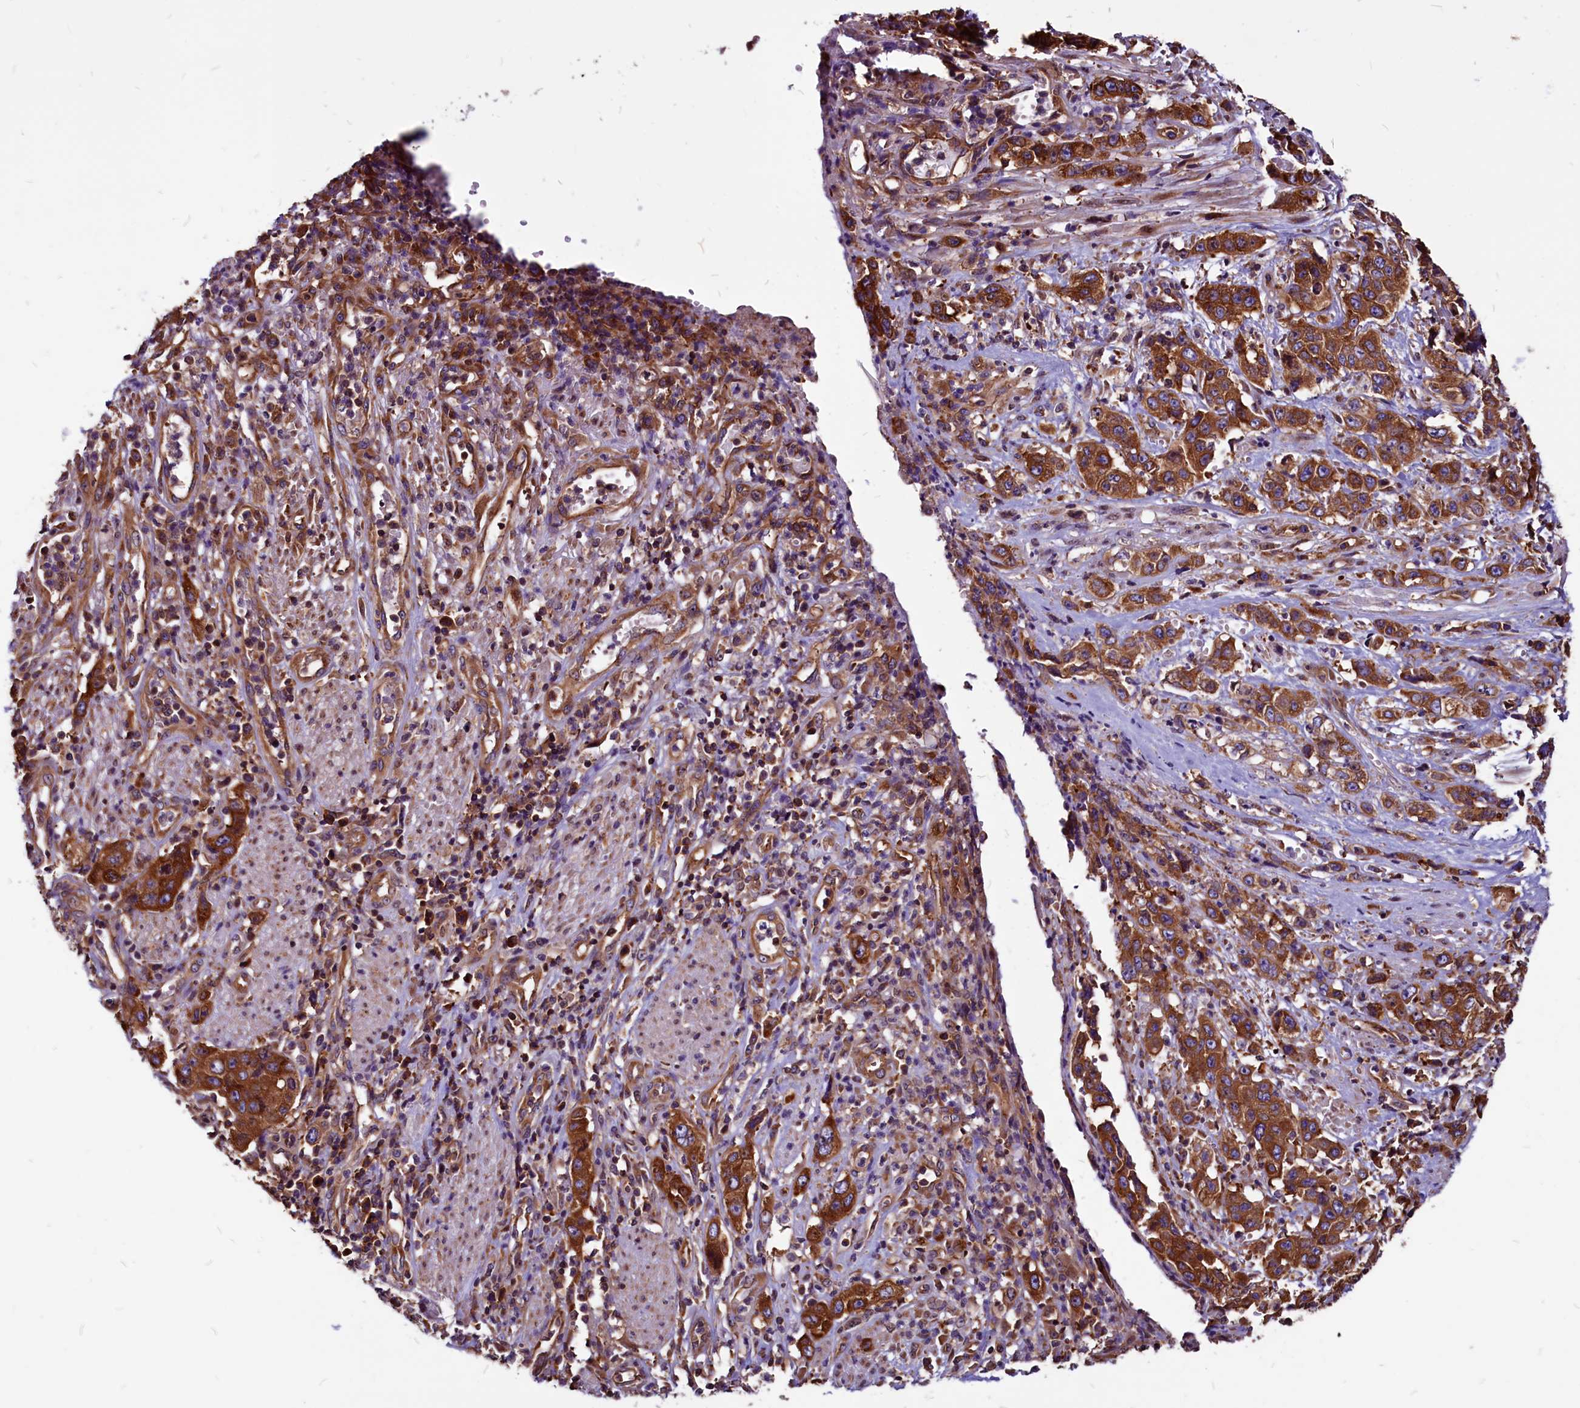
{"staining": {"intensity": "strong", "quantity": ">75%", "location": "cytoplasmic/membranous"}, "tissue": "stomach cancer", "cell_type": "Tumor cells", "image_type": "cancer", "snomed": [{"axis": "morphology", "description": "Adenocarcinoma, NOS"}, {"axis": "topography", "description": "Stomach, upper"}], "caption": "IHC of stomach adenocarcinoma exhibits high levels of strong cytoplasmic/membranous positivity in about >75% of tumor cells. (DAB IHC with brightfield microscopy, high magnification).", "gene": "EIF3G", "patient": {"sex": "male", "age": 62}}